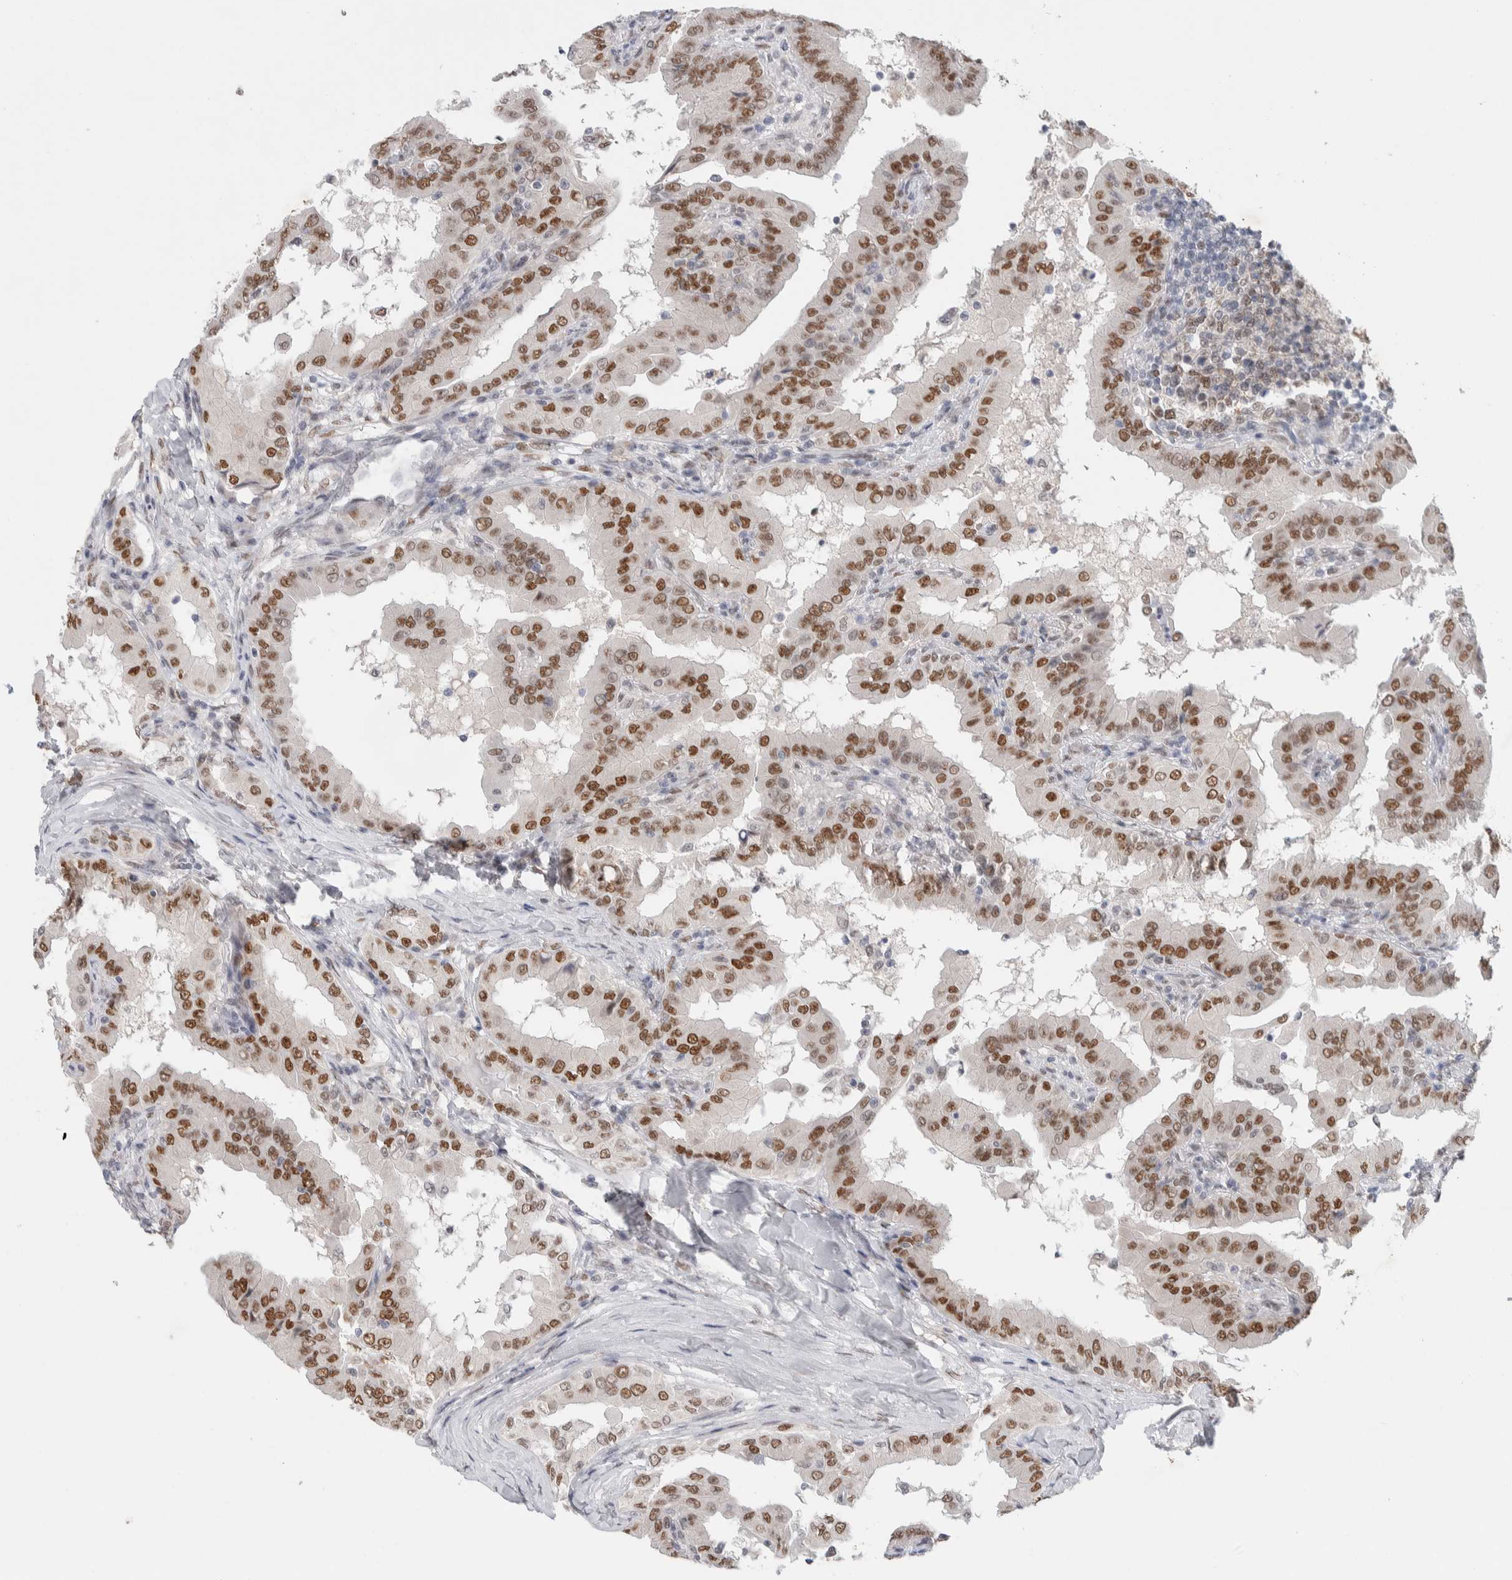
{"staining": {"intensity": "moderate", "quantity": ">75%", "location": "nuclear"}, "tissue": "thyroid cancer", "cell_type": "Tumor cells", "image_type": "cancer", "snomed": [{"axis": "morphology", "description": "Papillary adenocarcinoma, NOS"}, {"axis": "topography", "description": "Thyroid gland"}], "caption": "Human thyroid papillary adenocarcinoma stained for a protein (brown) displays moderate nuclear positive expression in approximately >75% of tumor cells.", "gene": "PRMT1", "patient": {"sex": "male", "age": 33}}